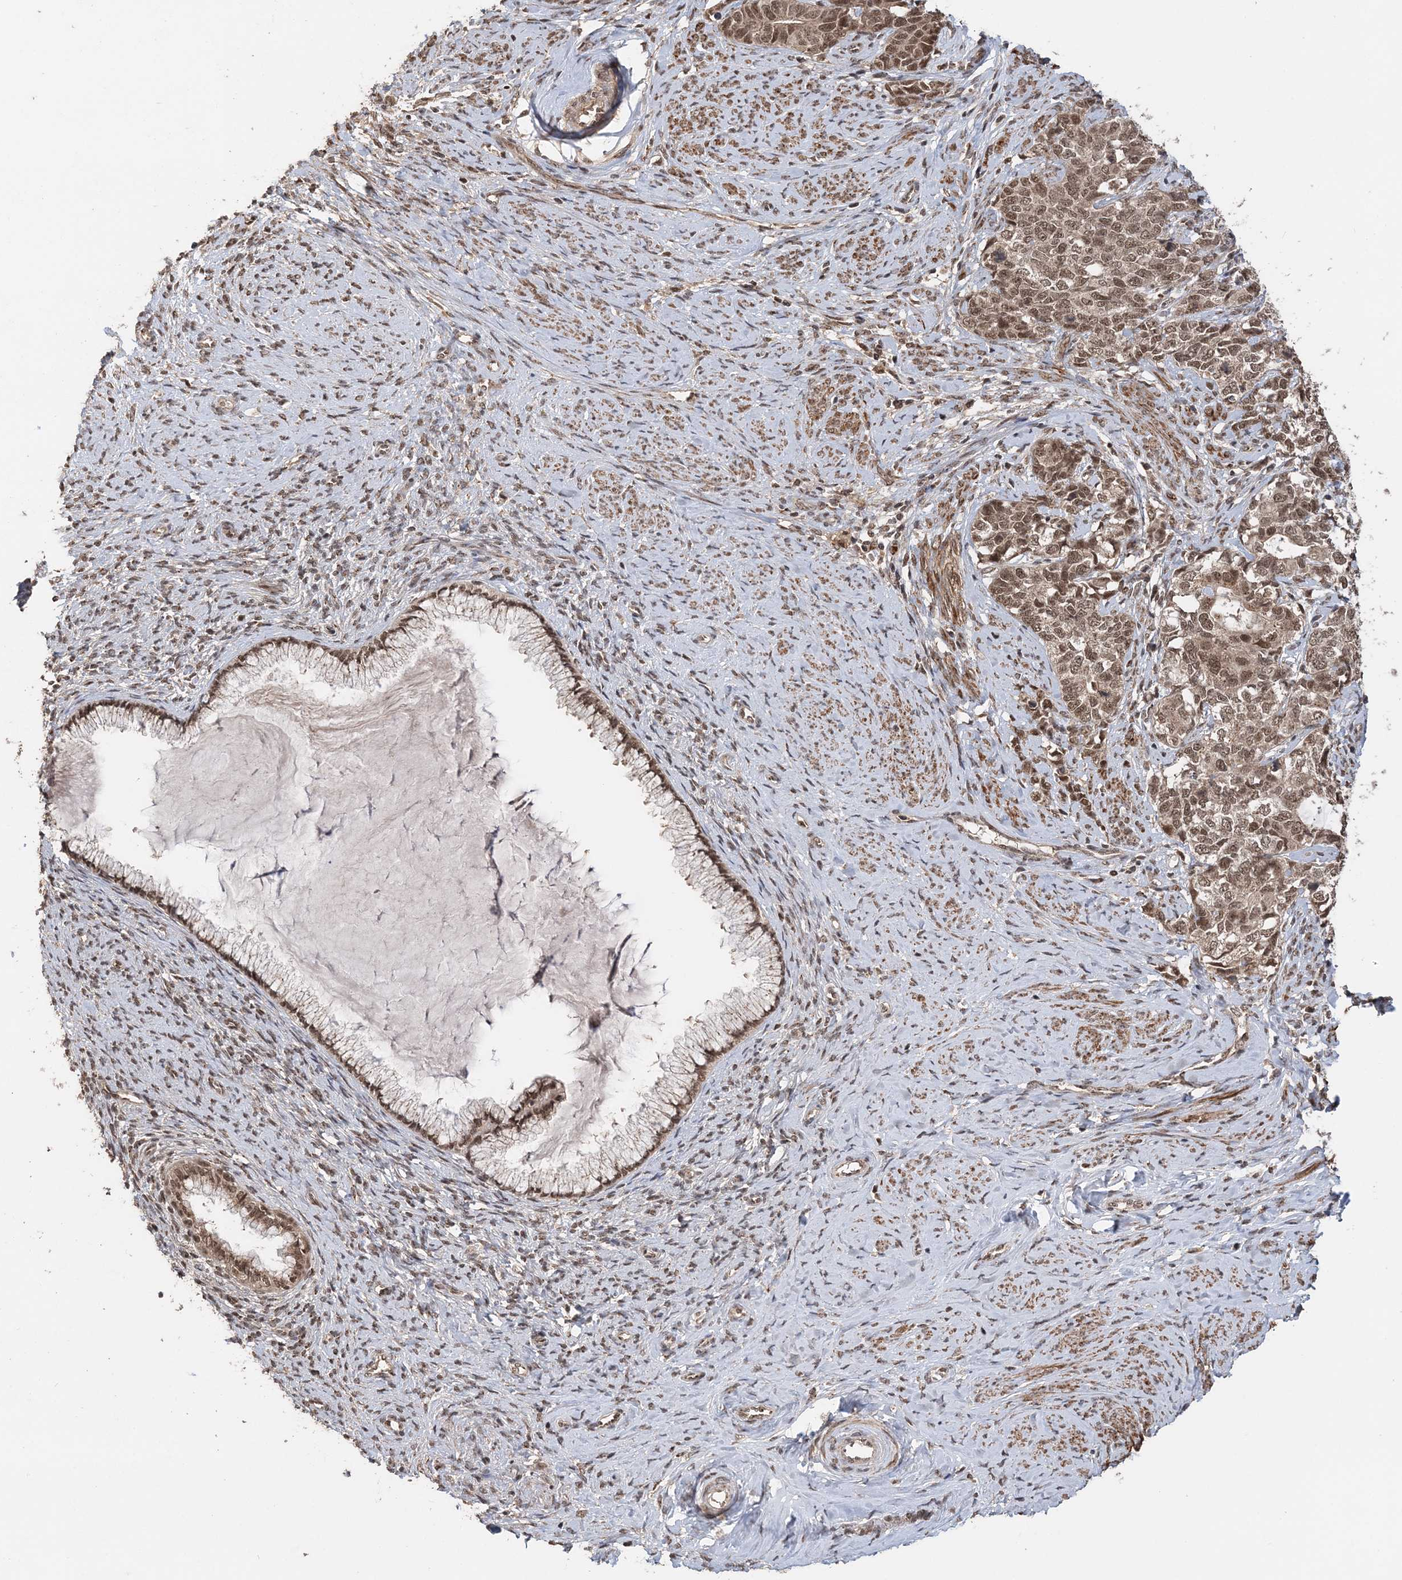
{"staining": {"intensity": "moderate", "quantity": ">75%", "location": "cytoplasmic/membranous,nuclear"}, "tissue": "cervical cancer", "cell_type": "Tumor cells", "image_type": "cancer", "snomed": [{"axis": "morphology", "description": "Squamous cell carcinoma, NOS"}, {"axis": "topography", "description": "Cervix"}], "caption": "Immunohistochemical staining of human squamous cell carcinoma (cervical) demonstrates medium levels of moderate cytoplasmic/membranous and nuclear protein expression in approximately >75% of tumor cells.", "gene": "TSHZ2", "patient": {"sex": "female", "age": 63}}